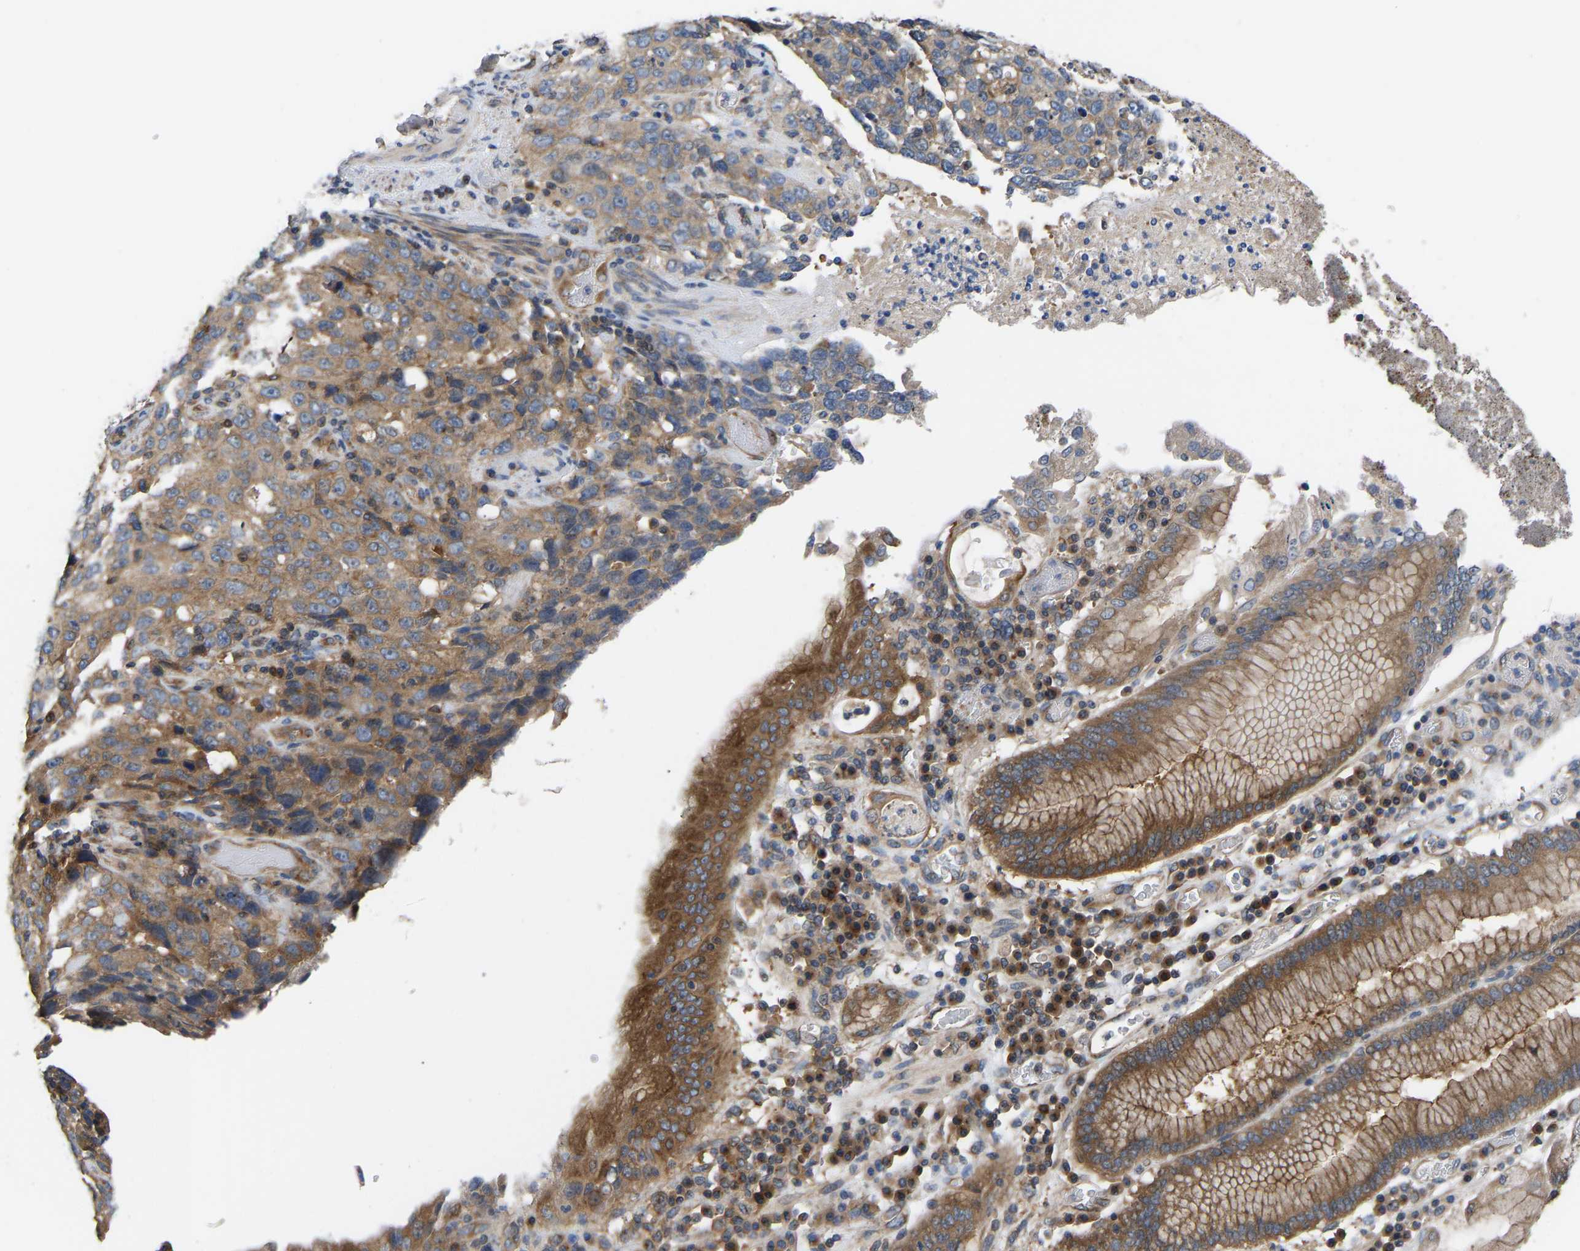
{"staining": {"intensity": "moderate", "quantity": ">75%", "location": "cytoplasmic/membranous"}, "tissue": "stomach cancer", "cell_type": "Tumor cells", "image_type": "cancer", "snomed": [{"axis": "morphology", "description": "Normal tissue, NOS"}, {"axis": "morphology", "description": "Adenocarcinoma, NOS"}, {"axis": "topography", "description": "Stomach"}], "caption": "Approximately >75% of tumor cells in adenocarcinoma (stomach) show moderate cytoplasmic/membranous protein positivity as visualized by brown immunohistochemical staining.", "gene": "LAPTM4B", "patient": {"sex": "male", "age": 48}}